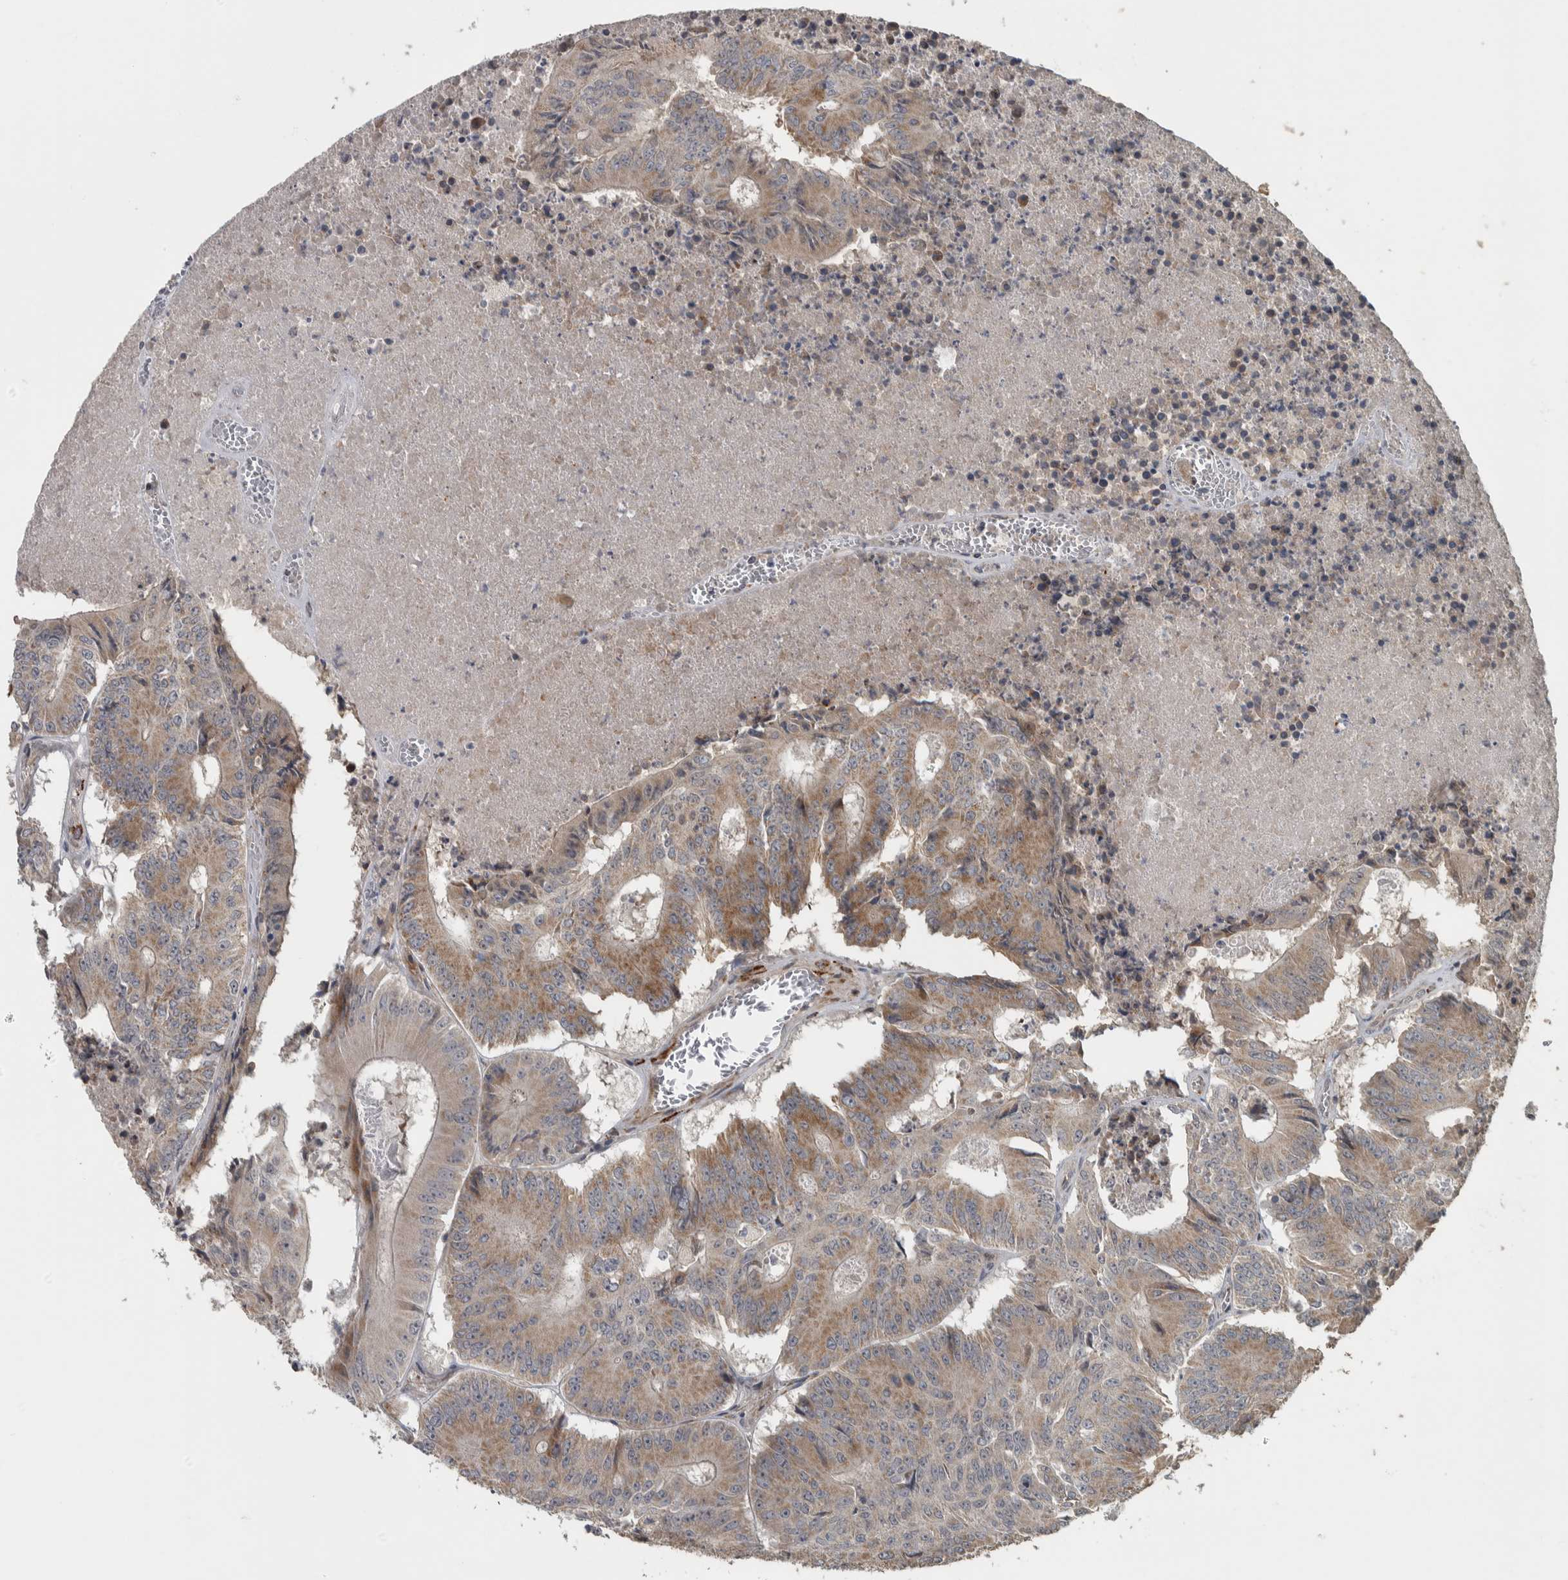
{"staining": {"intensity": "moderate", "quantity": "25%-75%", "location": "cytoplasmic/membranous"}, "tissue": "colorectal cancer", "cell_type": "Tumor cells", "image_type": "cancer", "snomed": [{"axis": "morphology", "description": "Adenocarcinoma, NOS"}, {"axis": "topography", "description": "Colon"}], "caption": "Colorectal cancer stained with a brown dye shows moderate cytoplasmic/membranous positive expression in about 25%-75% of tumor cells.", "gene": "ERAL1", "patient": {"sex": "male", "age": 87}}